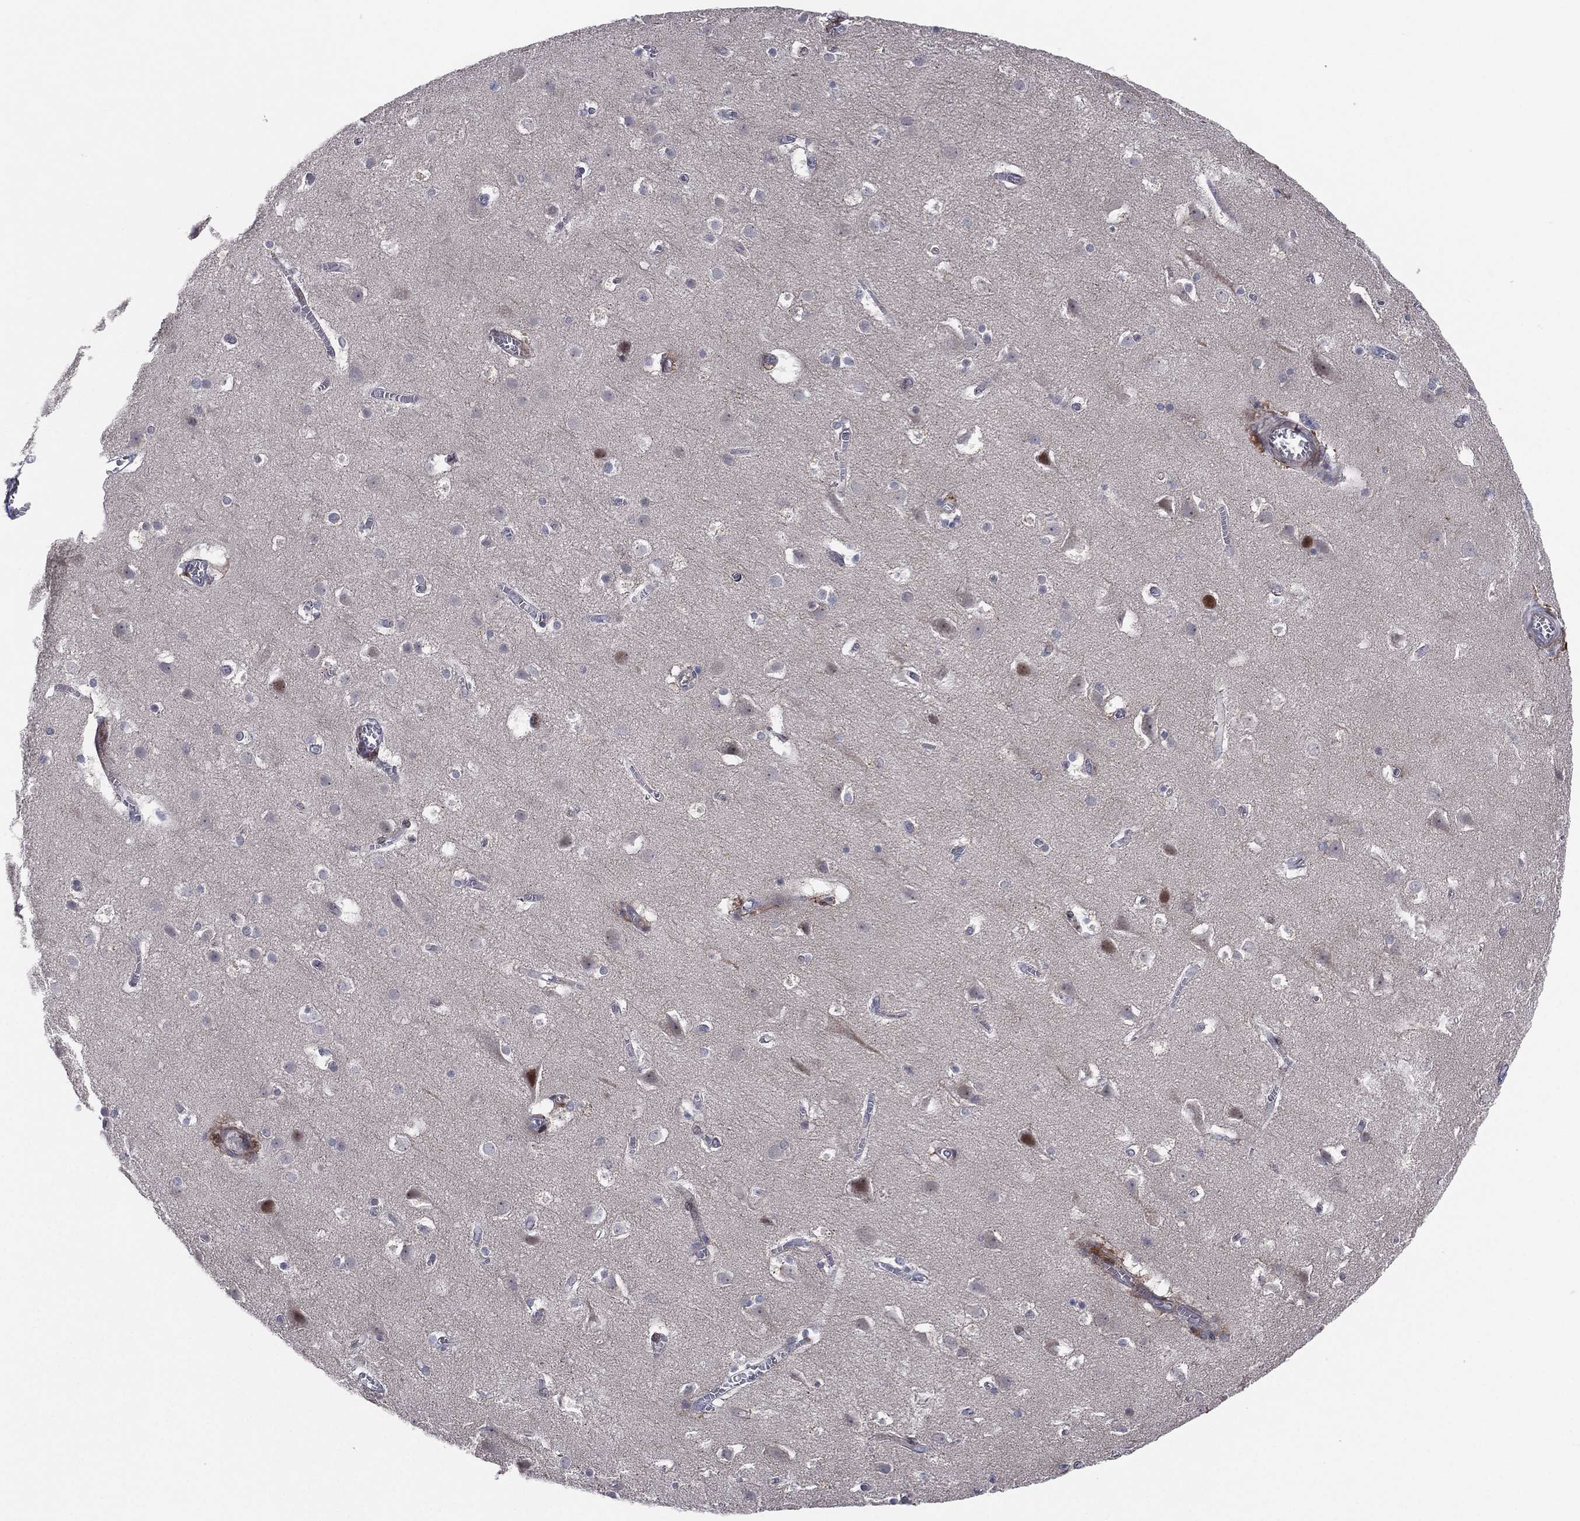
{"staining": {"intensity": "negative", "quantity": "none", "location": "none"}, "tissue": "cerebral cortex", "cell_type": "Endothelial cells", "image_type": "normal", "snomed": [{"axis": "morphology", "description": "Normal tissue, NOS"}, {"axis": "topography", "description": "Cerebral cortex"}], "caption": "Protein analysis of unremarkable cerebral cortex exhibits no significant staining in endothelial cells. (Brightfield microscopy of DAB immunohistochemistry at high magnification).", "gene": "UTP14A", "patient": {"sex": "male", "age": 59}}